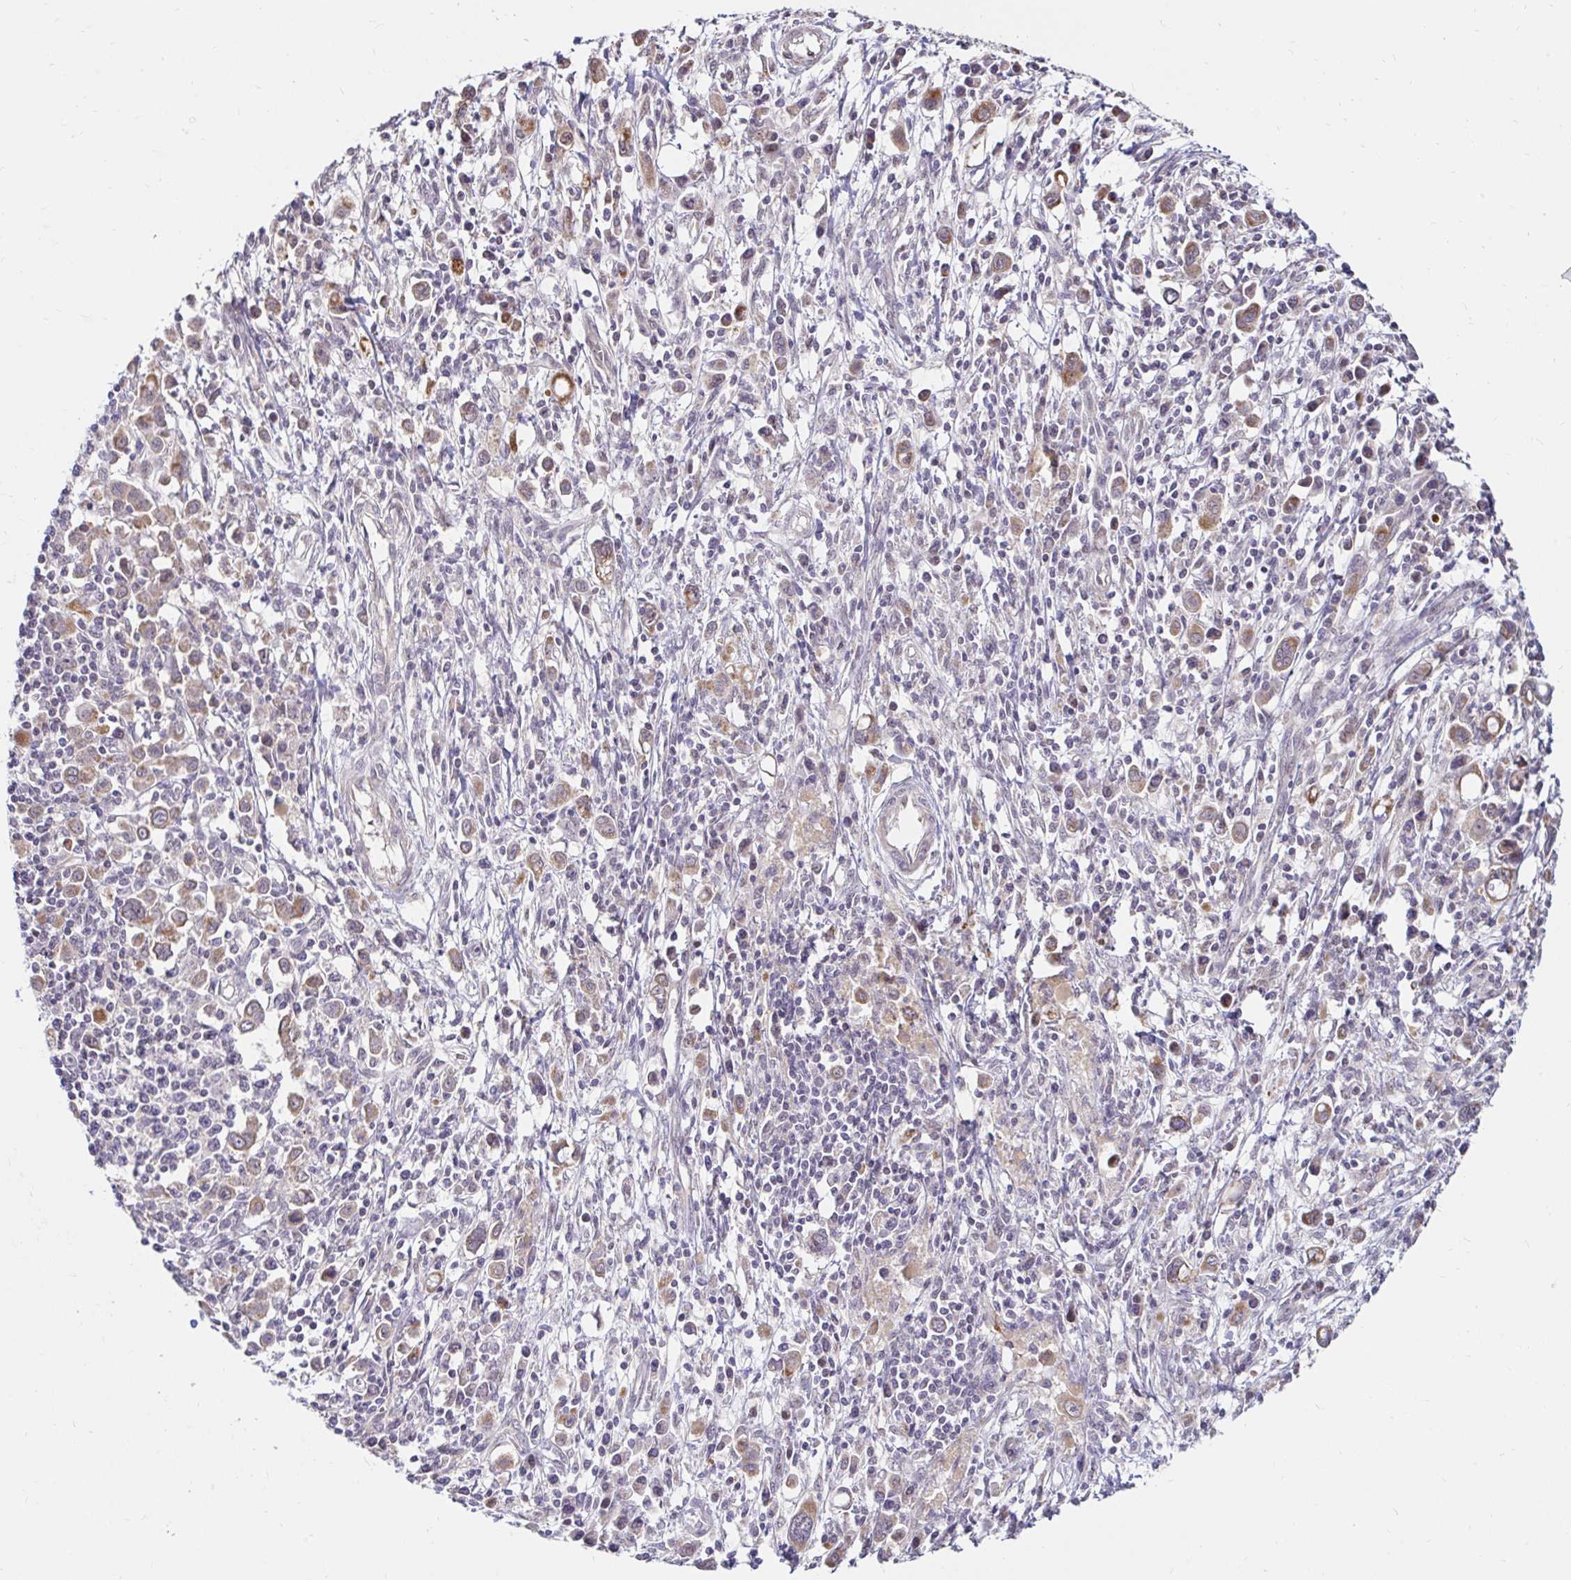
{"staining": {"intensity": "moderate", "quantity": ">75%", "location": "cytoplasmic/membranous"}, "tissue": "stomach cancer", "cell_type": "Tumor cells", "image_type": "cancer", "snomed": [{"axis": "morphology", "description": "Adenocarcinoma, NOS"}, {"axis": "topography", "description": "Stomach, upper"}], "caption": "A high-resolution micrograph shows IHC staining of stomach adenocarcinoma, which demonstrates moderate cytoplasmic/membranous positivity in approximately >75% of tumor cells.", "gene": "TIMM50", "patient": {"sex": "male", "age": 75}}